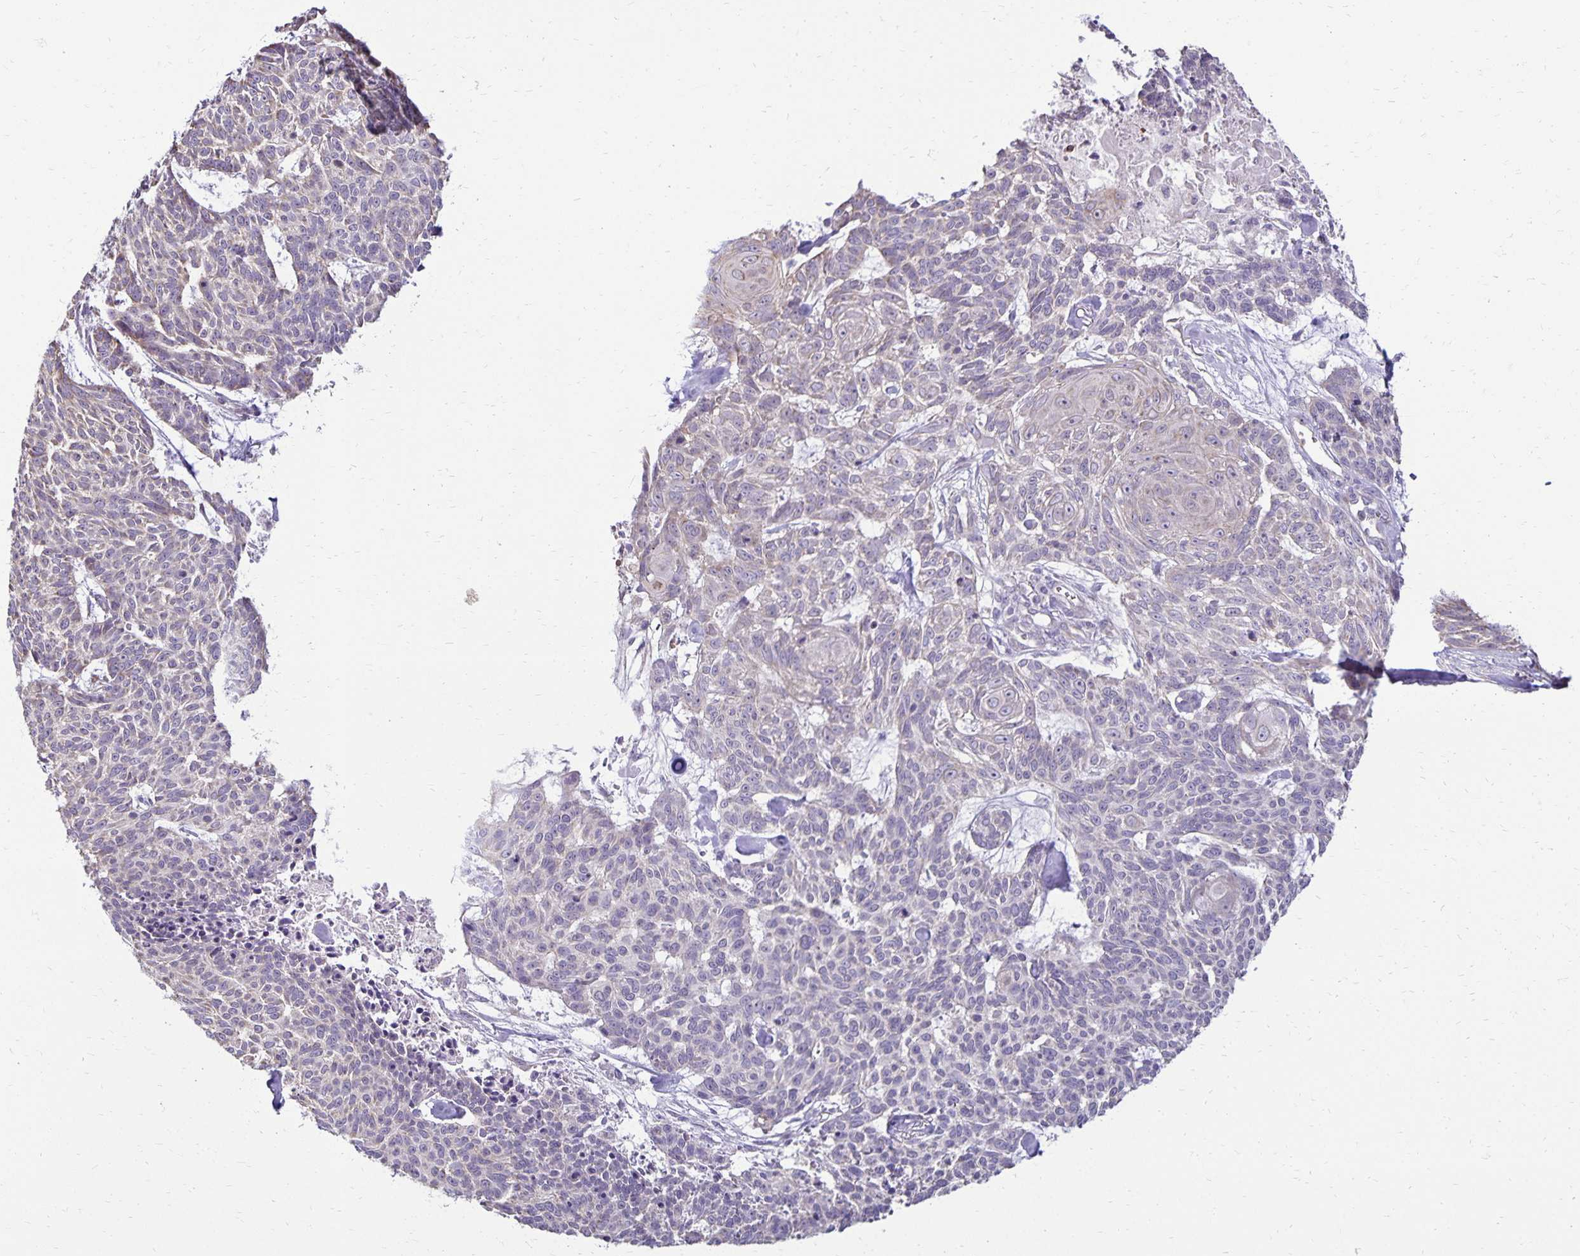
{"staining": {"intensity": "negative", "quantity": "none", "location": "none"}, "tissue": "skin cancer", "cell_type": "Tumor cells", "image_type": "cancer", "snomed": [{"axis": "morphology", "description": "Basal cell carcinoma"}, {"axis": "topography", "description": "Skin"}], "caption": "Skin basal cell carcinoma was stained to show a protein in brown. There is no significant staining in tumor cells.", "gene": "FN3K", "patient": {"sex": "female", "age": 93}}